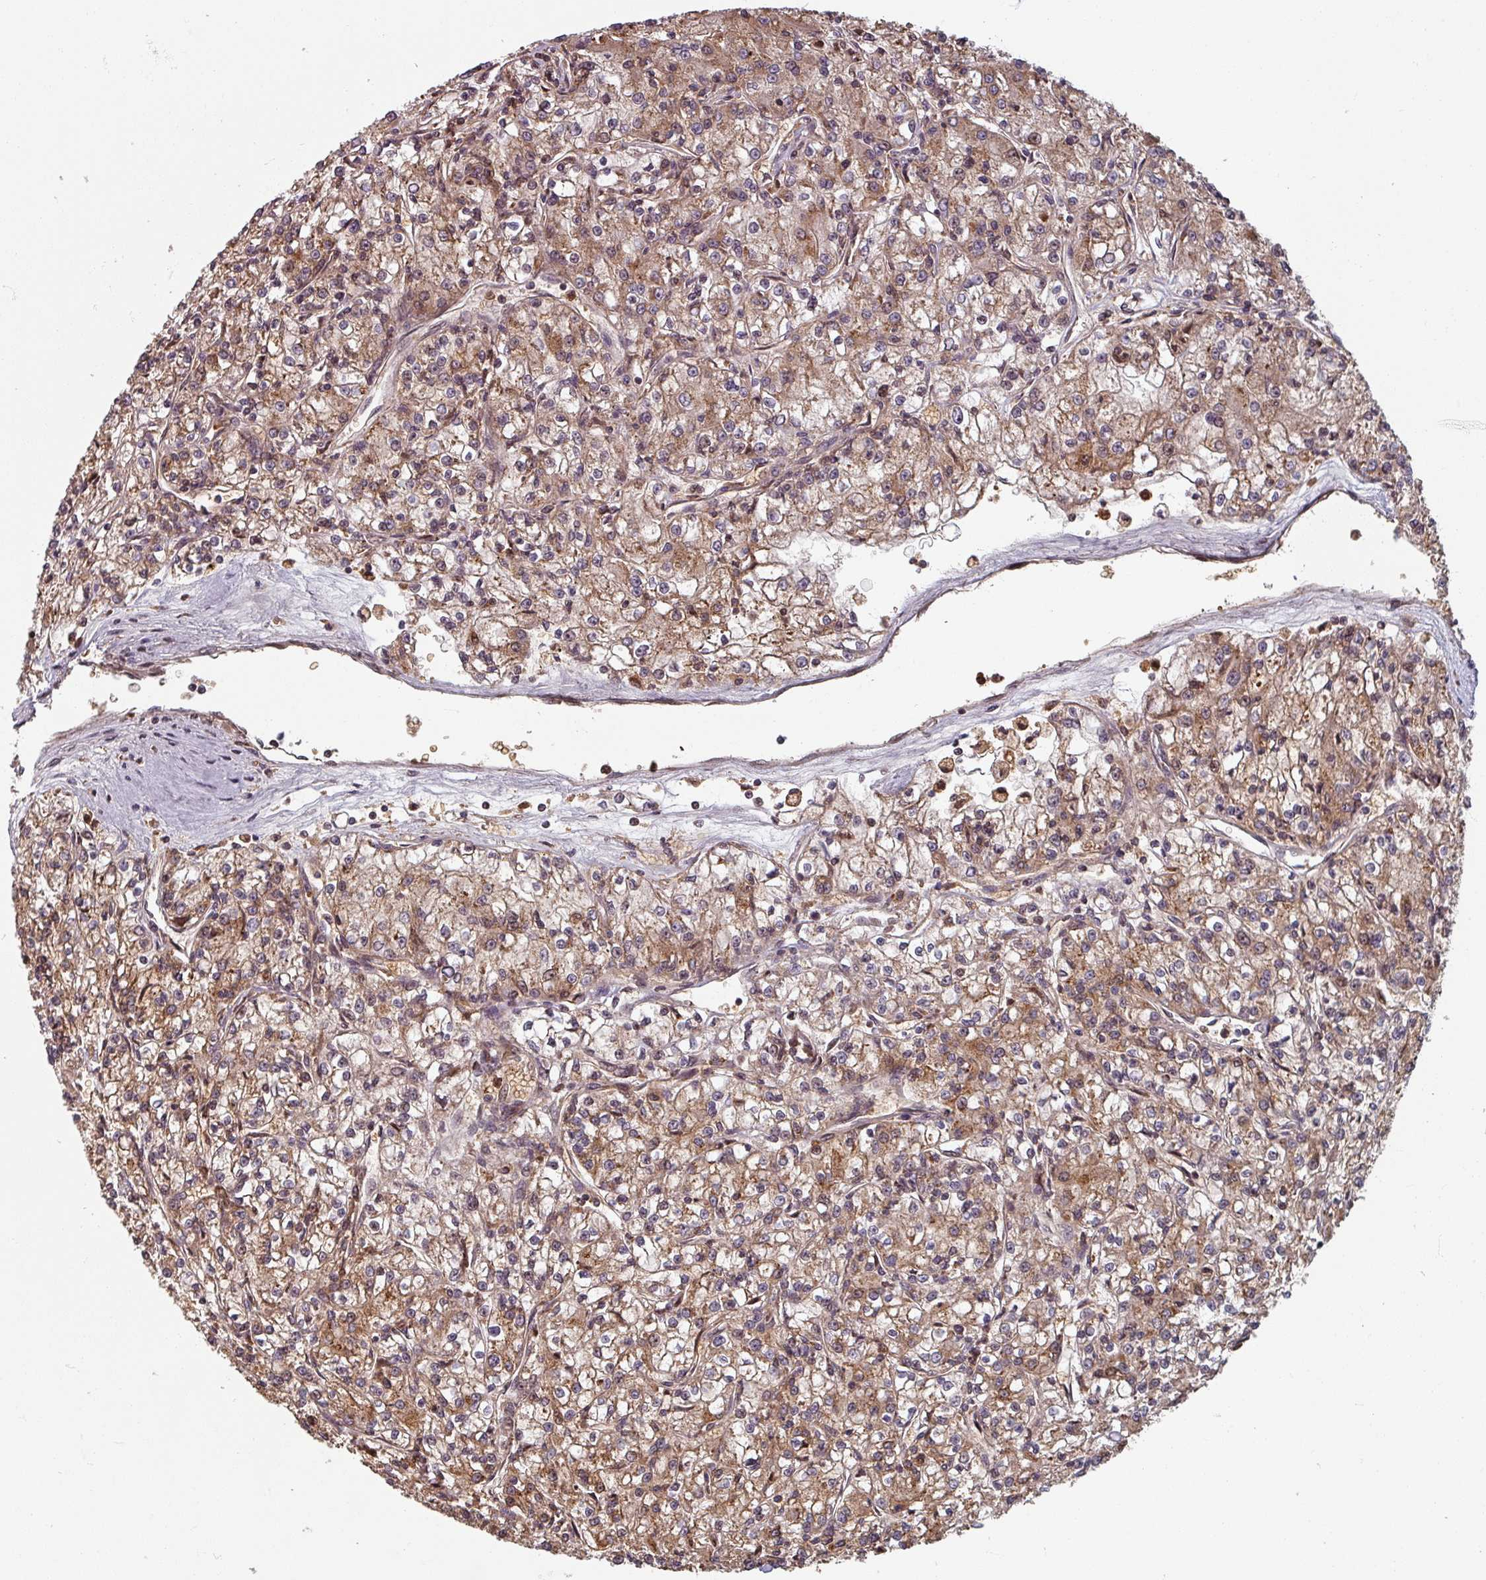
{"staining": {"intensity": "moderate", "quantity": ">75%", "location": "cytoplasmic/membranous"}, "tissue": "renal cancer", "cell_type": "Tumor cells", "image_type": "cancer", "snomed": [{"axis": "morphology", "description": "Adenocarcinoma, NOS"}, {"axis": "topography", "description": "Kidney"}], "caption": "Adenocarcinoma (renal) was stained to show a protein in brown. There is medium levels of moderate cytoplasmic/membranous expression in approximately >75% of tumor cells. (IHC, brightfield microscopy, high magnification).", "gene": "EID1", "patient": {"sex": "female", "age": 59}}